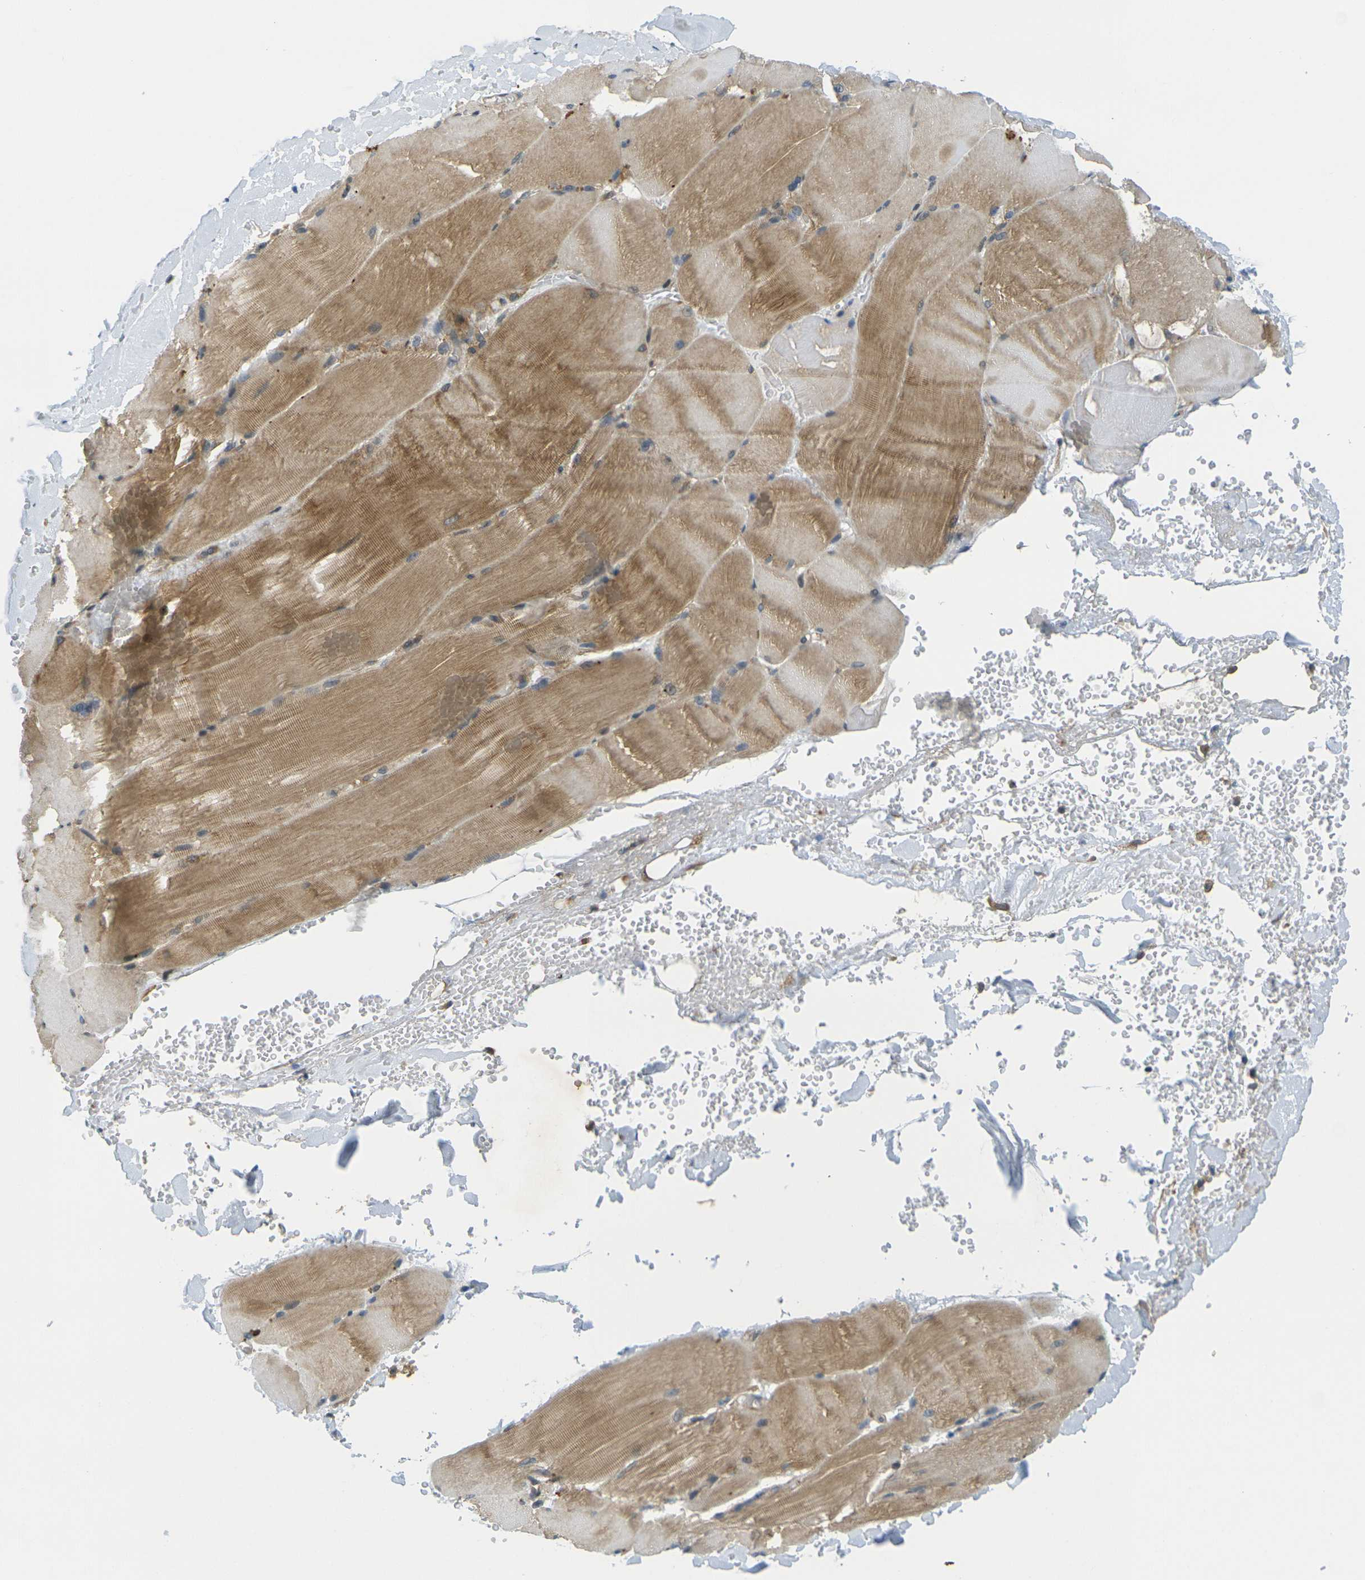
{"staining": {"intensity": "moderate", "quantity": "25%-75%", "location": "cytoplasmic/membranous"}, "tissue": "skeletal muscle", "cell_type": "Myocytes", "image_type": "normal", "snomed": [{"axis": "morphology", "description": "Normal tissue, NOS"}, {"axis": "topography", "description": "Skin"}, {"axis": "topography", "description": "Skeletal muscle"}], "caption": "Immunohistochemistry (IHC) histopathology image of normal human skeletal muscle stained for a protein (brown), which demonstrates medium levels of moderate cytoplasmic/membranous expression in about 25%-75% of myocytes.", "gene": "KCTD10", "patient": {"sex": "male", "age": 83}}